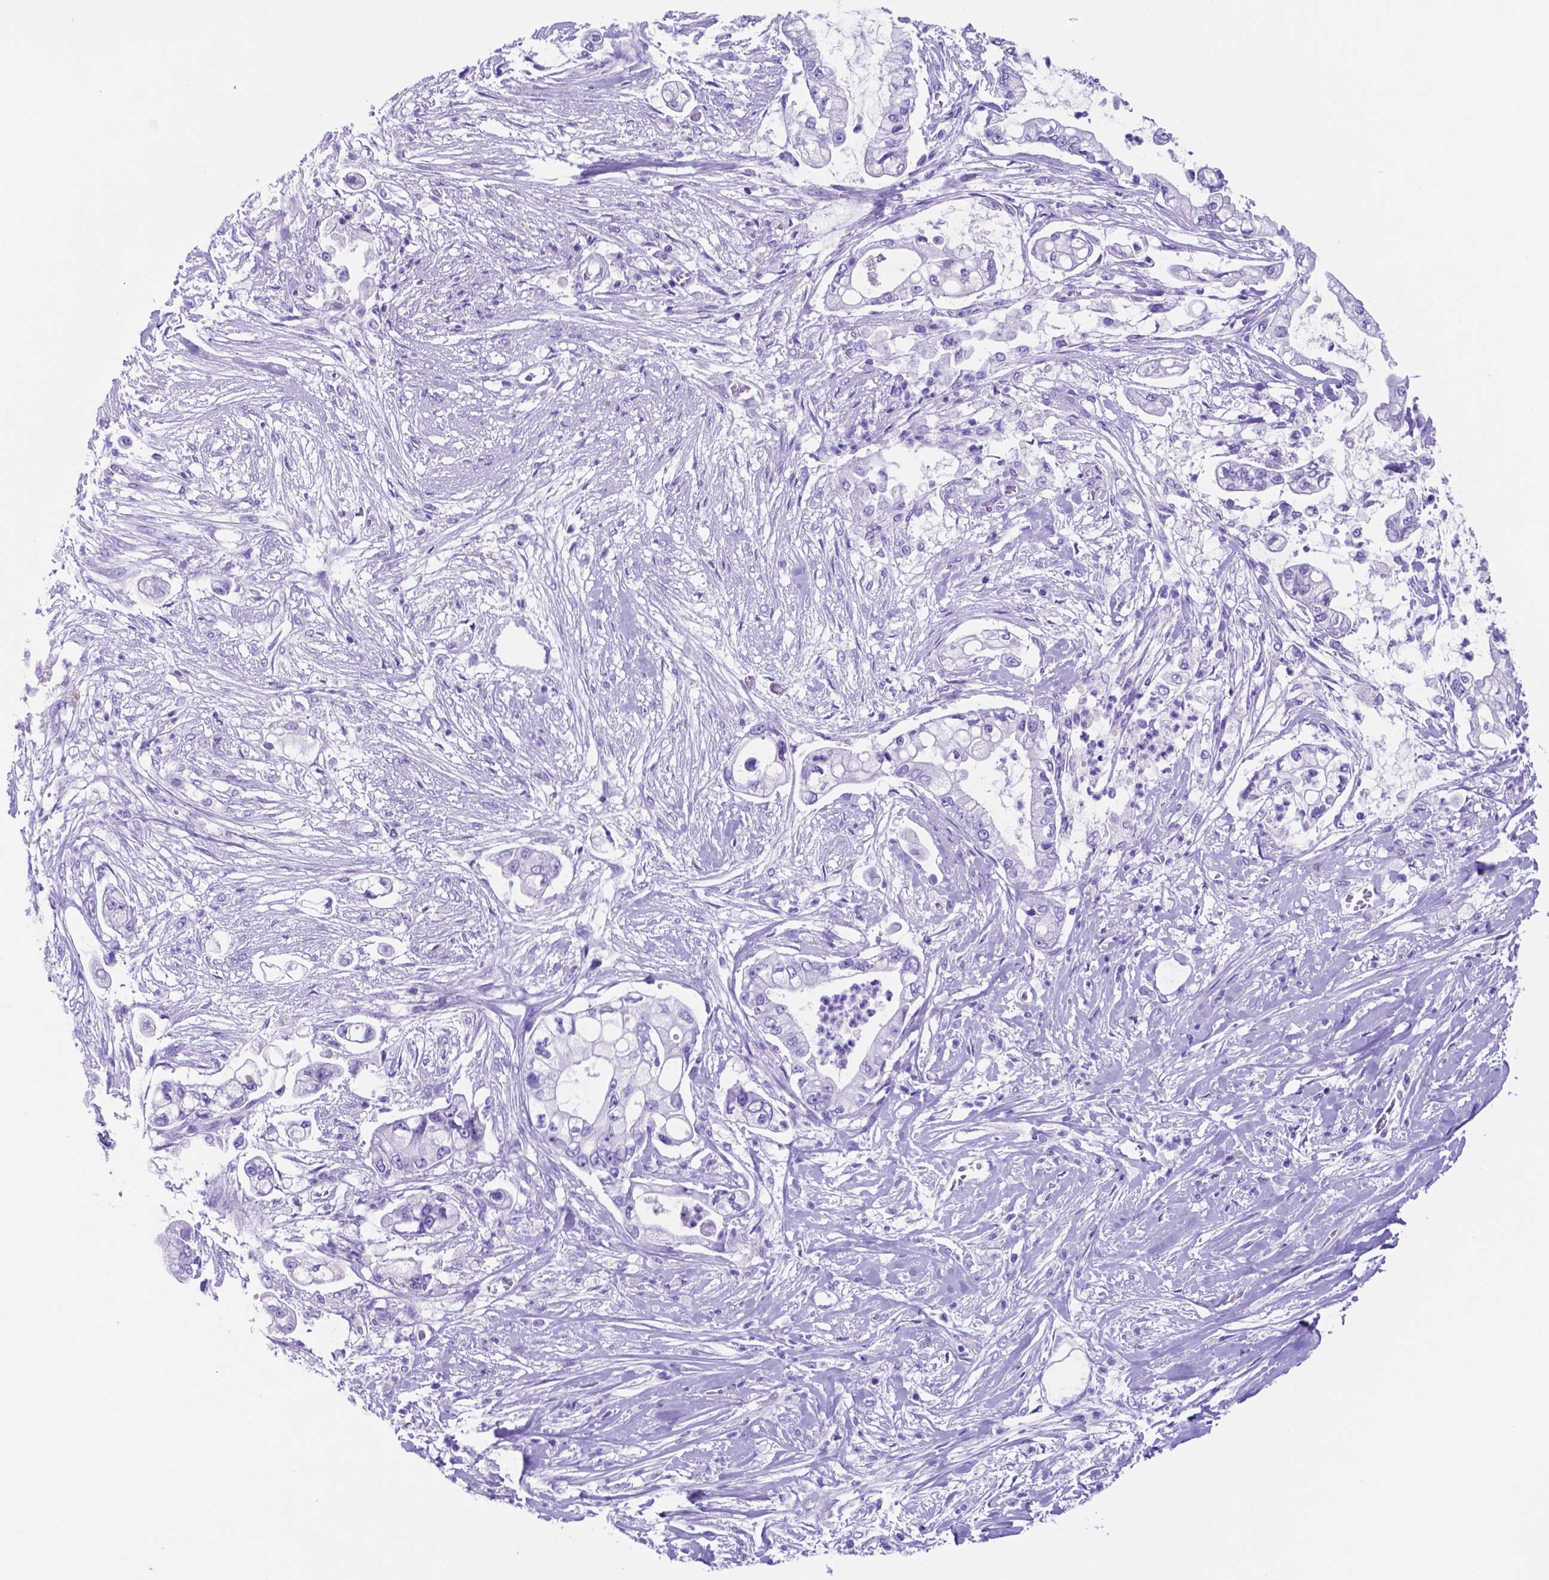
{"staining": {"intensity": "negative", "quantity": "none", "location": "none"}, "tissue": "pancreatic cancer", "cell_type": "Tumor cells", "image_type": "cancer", "snomed": [{"axis": "morphology", "description": "Adenocarcinoma, NOS"}, {"axis": "topography", "description": "Pancreas"}], "caption": "Immunohistochemistry of adenocarcinoma (pancreatic) exhibits no positivity in tumor cells.", "gene": "DNAAF8", "patient": {"sex": "female", "age": 69}}